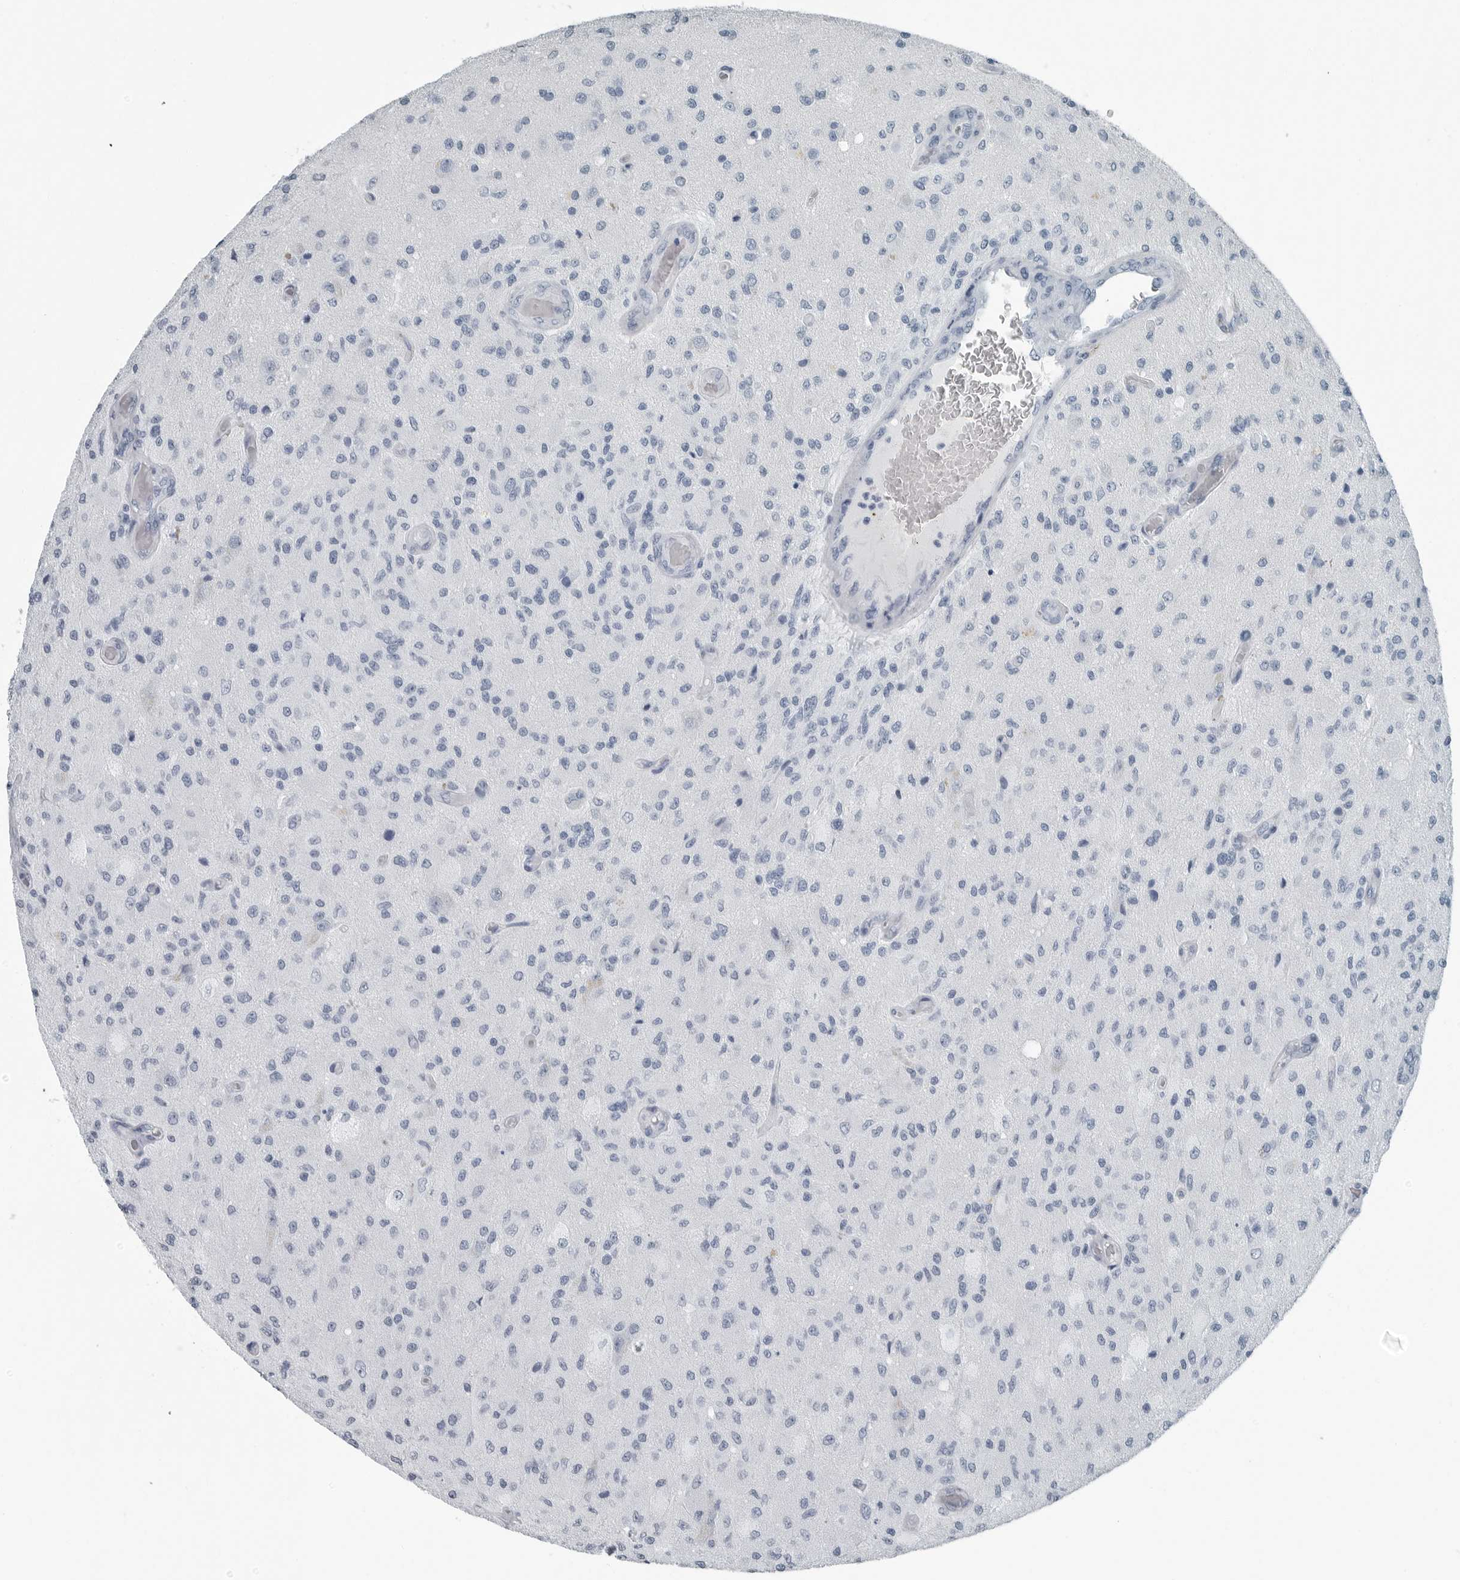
{"staining": {"intensity": "negative", "quantity": "none", "location": "none"}, "tissue": "glioma", "cell_type": "Tumor cells", "image_type": "cancer", "snomed": [{"axis": "morphology", "description": "Normal tissue, NOS"}, {"axis": "morphology", "description": "Glioma, malignant, High grade"}, {"axis": "topography", "description": "Cerebral cortex"}], "caption": "Glioma was stained to show a protein in brown. There is no significant positivity in tumor cells. (DAB immunohistochemistry (IHC) with hematoxylin counter stain).", "gene": "FABP6", "patient": {"sex": "male", "age": 77}}